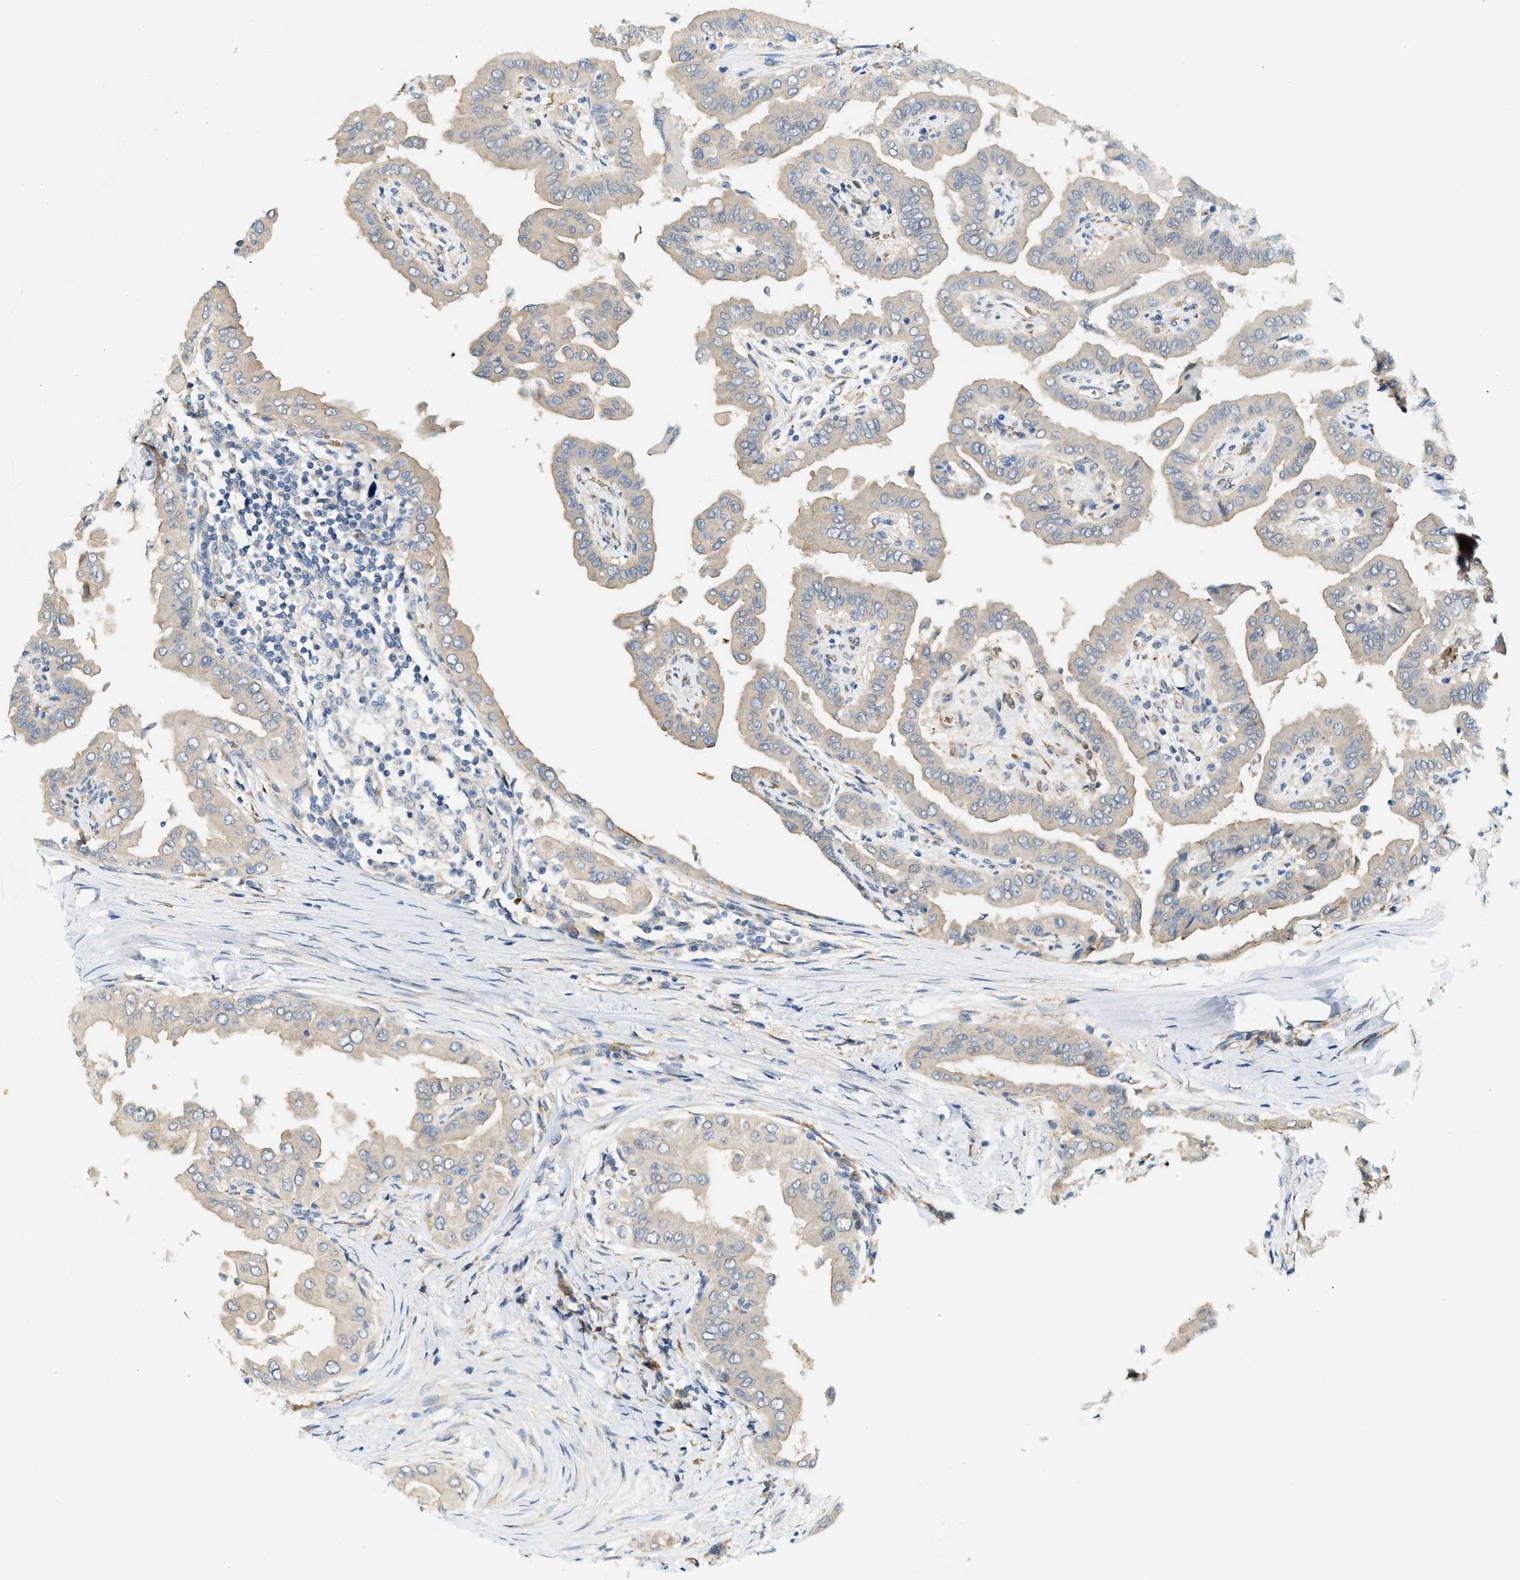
{"staining": {"intensity": "moderate", "quantity": "<25%", "location": "cytoplasmic/membranous"}, "tissue": "thyroid cancer", "cell_type": "Tumor cells", "image_type": "cancer", "snomed": [{"axis": "morphology", "description": "Papillary adenocarcinoma, NOS"}, {"axis": "topography", "description": "Thyroid gland"}], "caption": "The histopathology image reveals a brown stain indicating the presence of a protein in the cytoplasmic/membranous of tumor cells in thyroid cancer. The staining was performed using DAB (3,3'-diaminobenzidine), with brown indicating positive protein expression. Nuclei are stained blue with hematoxylin.", "gene": "CYTH2", "patient": {"sex": "male", "age": 33}}